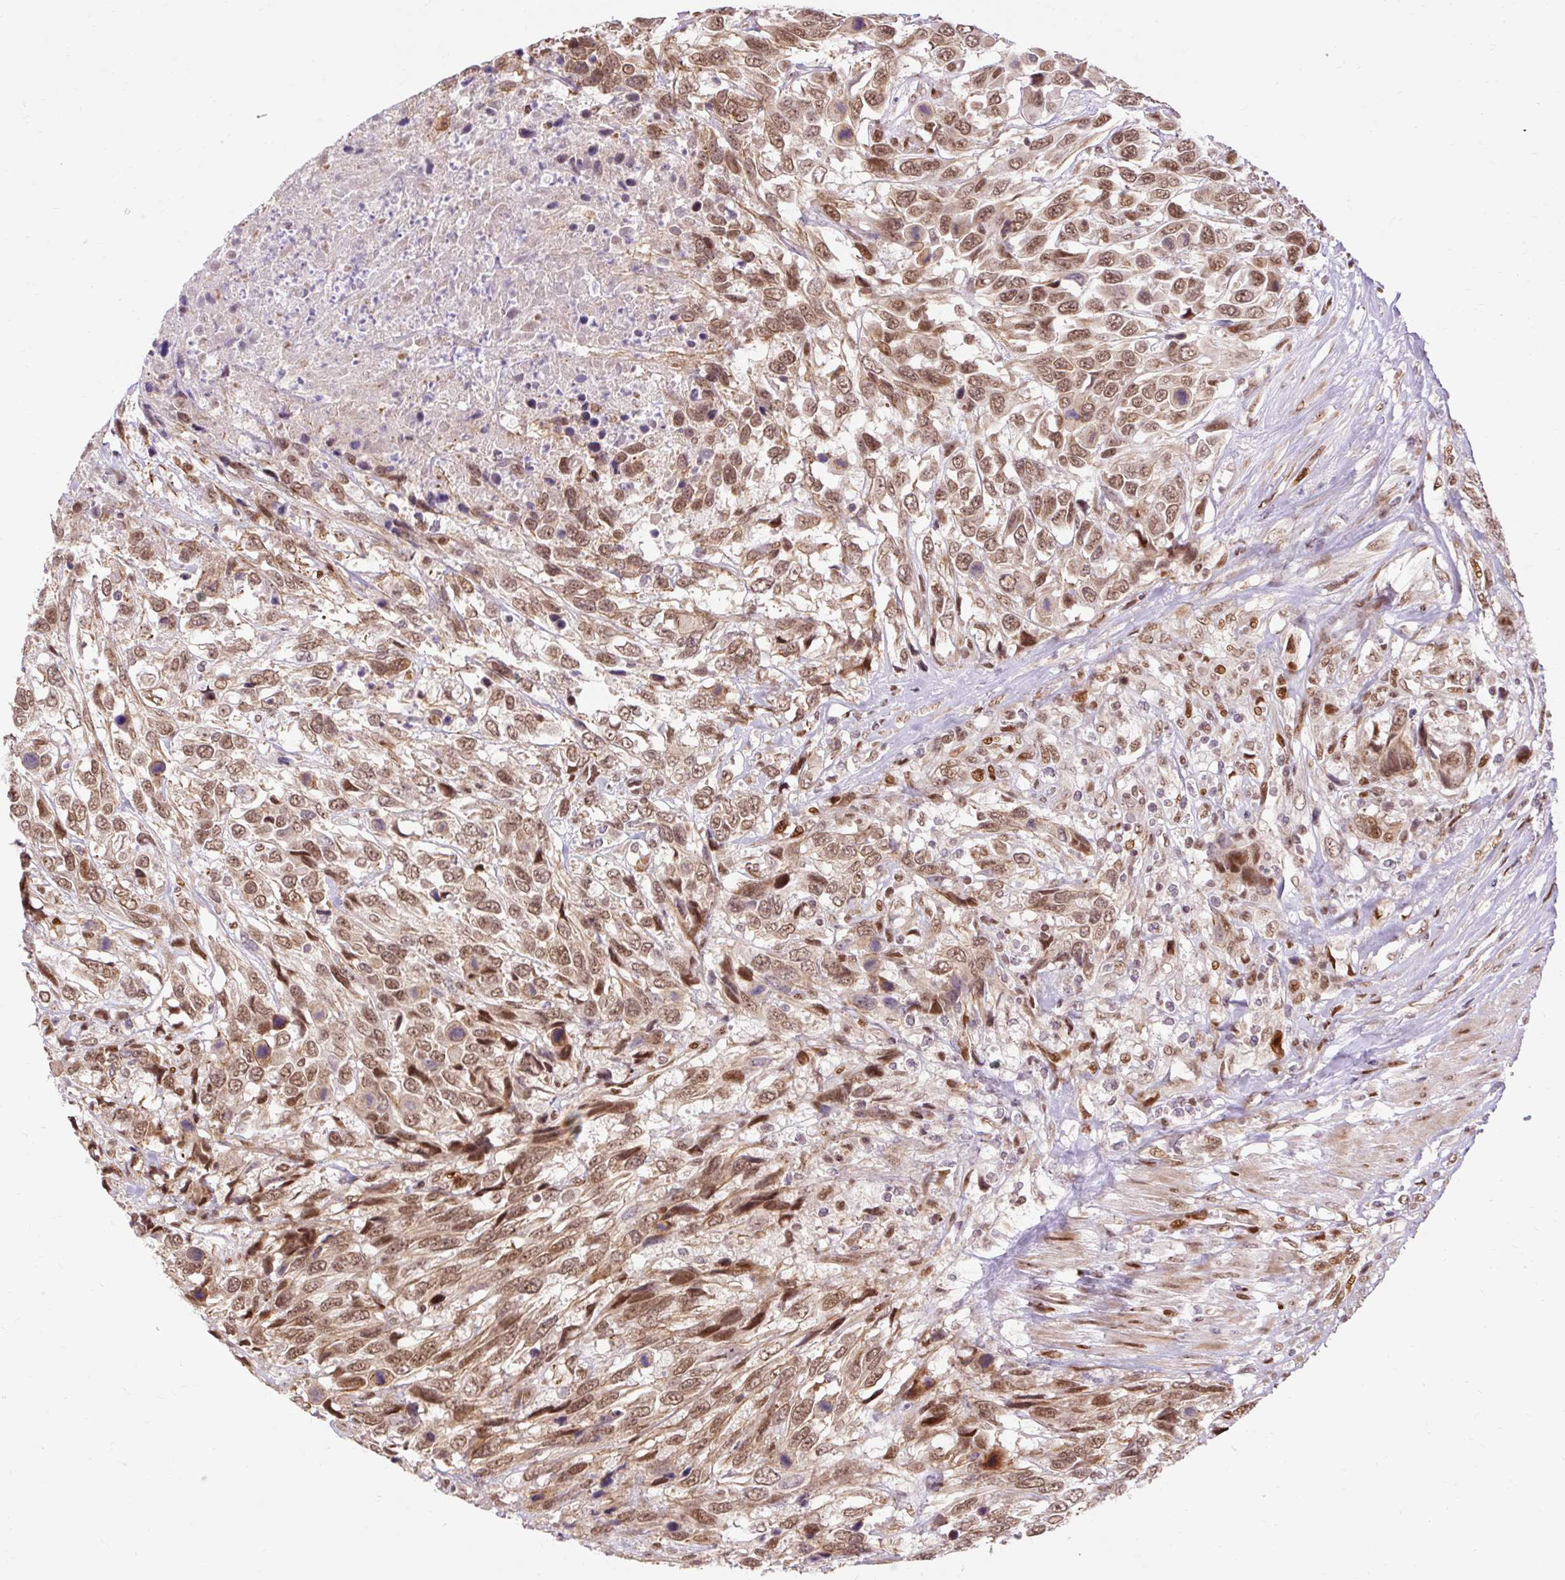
{"staining": {"intensity": "moderate", "quantity": ">75%", "location": "nuclear"}, "tissue": "urothelial cancer", "cell_type": "Tumor cells", "image_type": "cancer", "snomed": [{"axis": "morphology", "description": "Urothelial carcinoma, High grade"}, {"axis": "topography", "description": "Urinary bladder"}], "caption": "Urothelial cancer stained with a brown dye reveals moderate nuclear positive staining in about >75% of tumor cells.", "gene": "MECOM", "patient": {"sex": "female", "age": 70}}